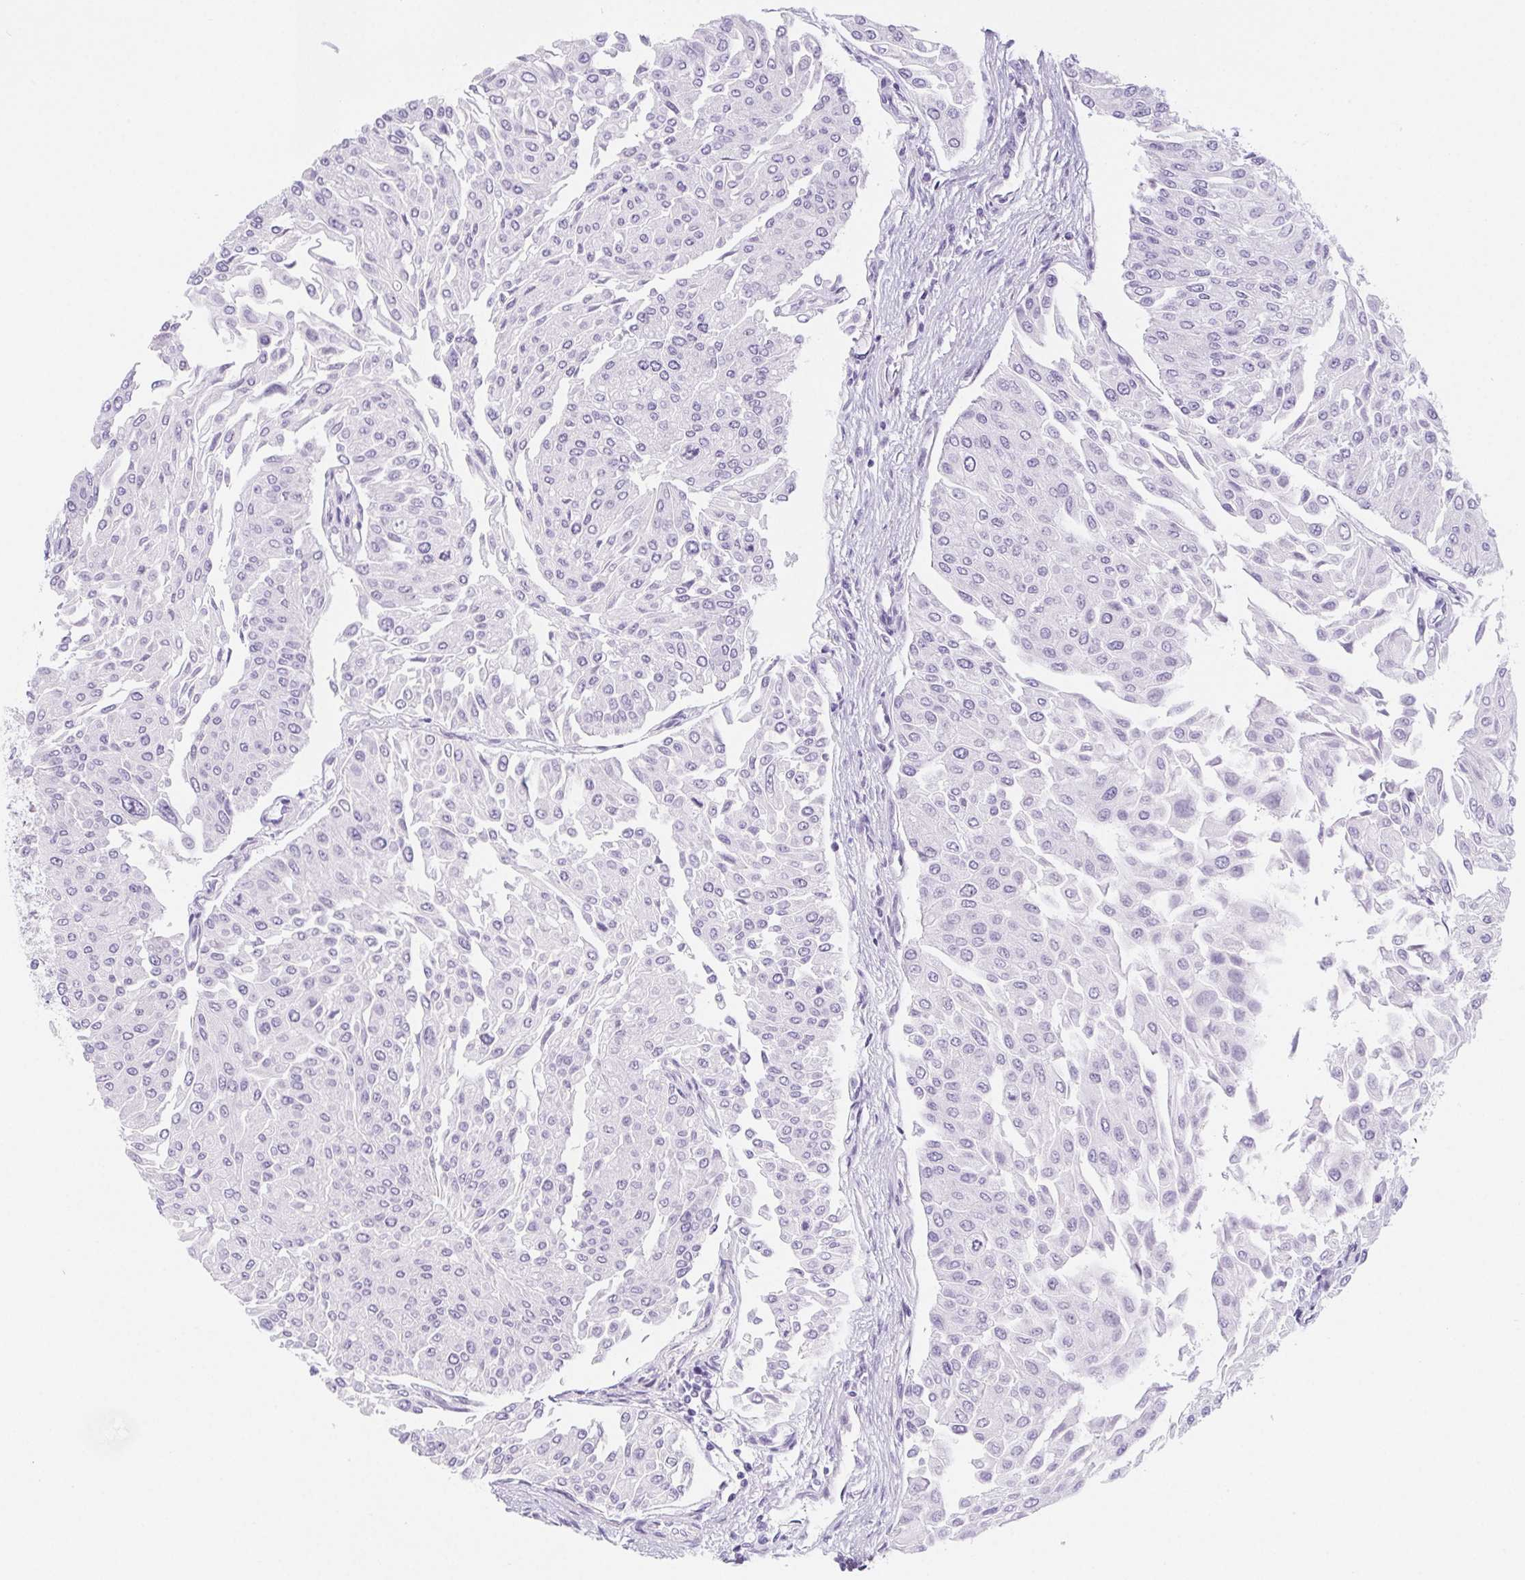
{"staining": {"intensity": "negative", "quantity": "none", "location": "none"}, "tissue": "urothelial cancer", "cell_type": "Tumor cells", "image_type": "cancer", "snomed": [{"axis": "morphology", "description": "Urothelial carcinoma, NOS"}, {"axis": "topography", "description": "Urinary bladder"}], "caption": "Immunohistochemistry micrograph of neoplastic tissue: human transitional cell carcinoma stained with DAB exhibits no significant protein expression in tumor cells.", "gene": "CYP21A2", "patient": {"sex": "male", "age": 67}}